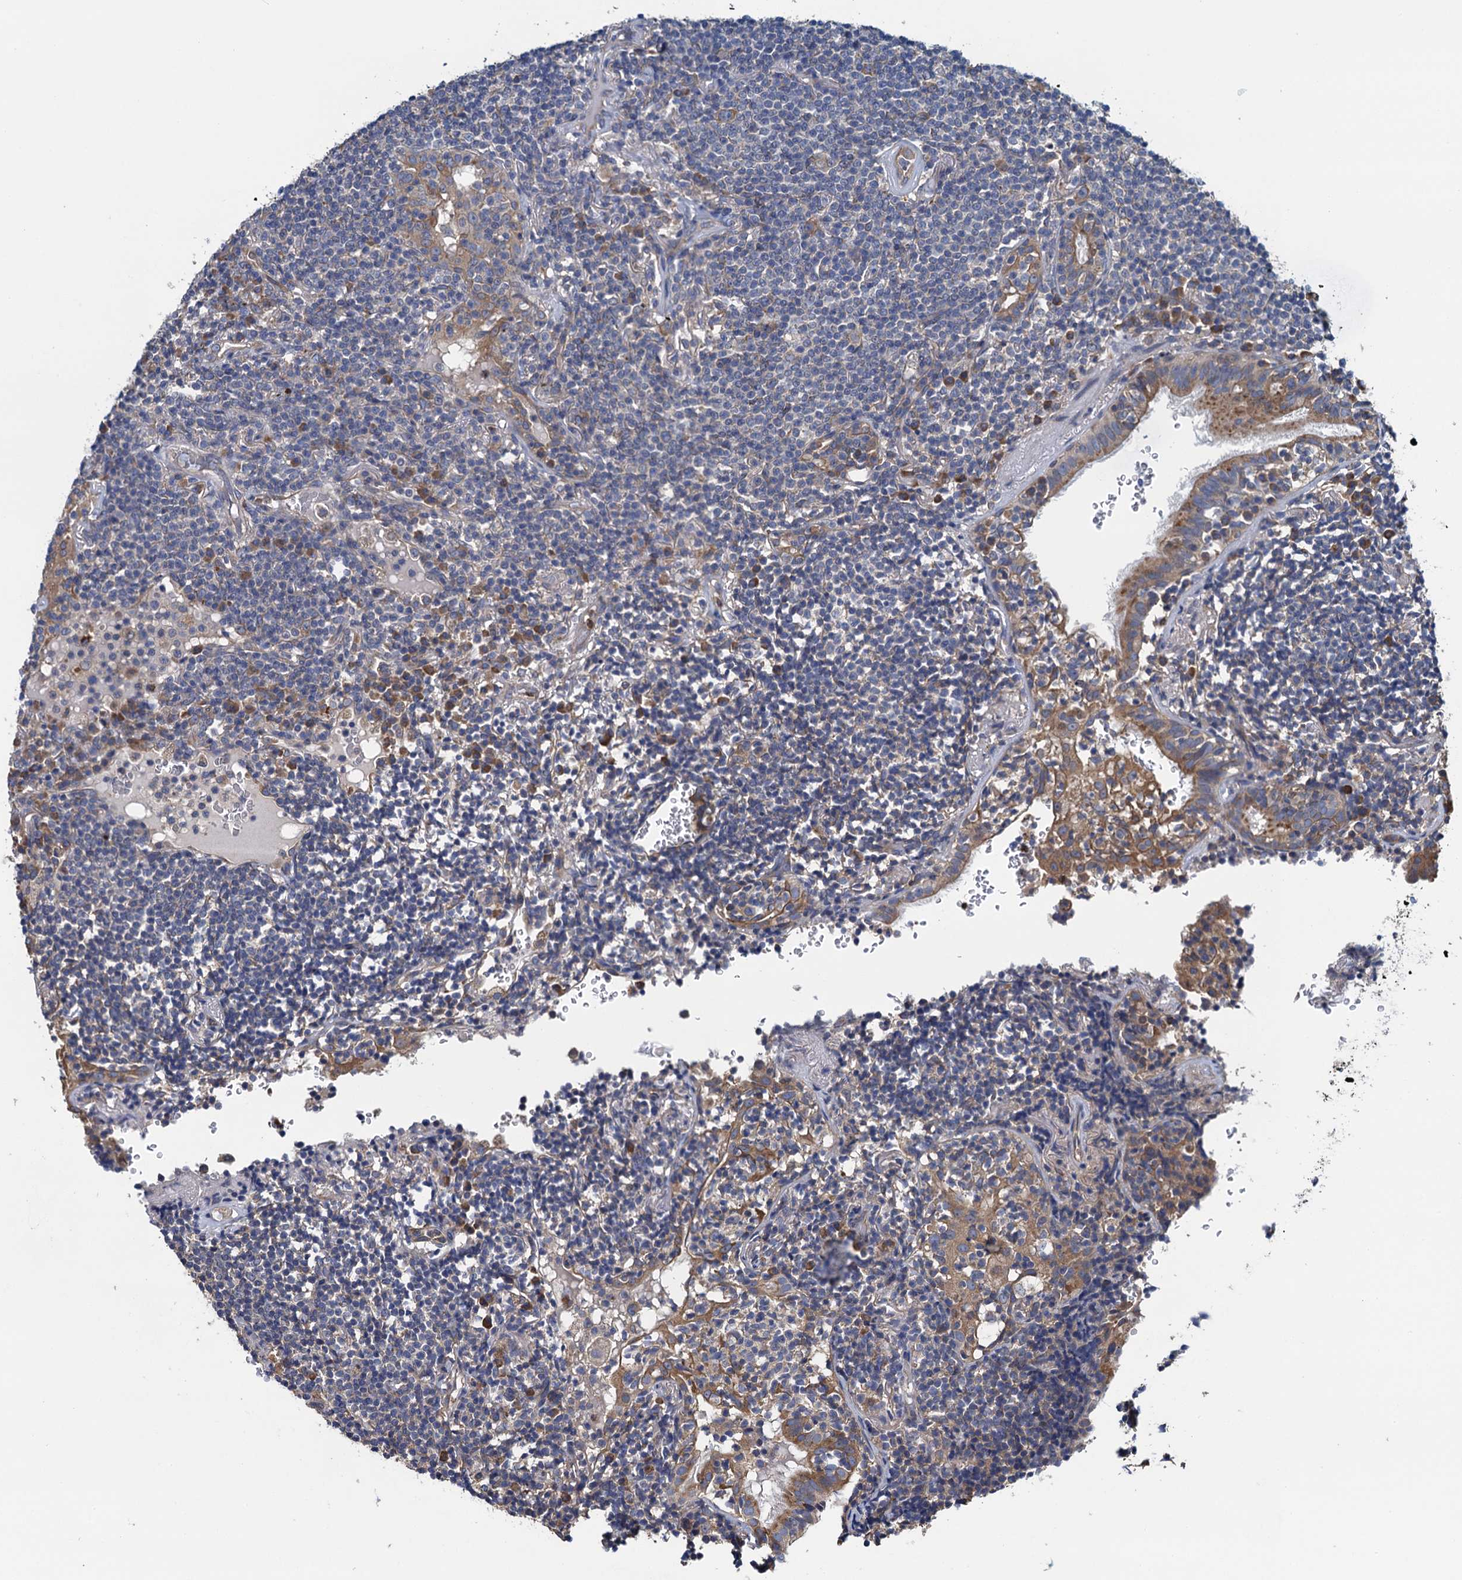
{"staining": {"intensity": "negative", "quantity": "none", "location": "none"}, "tissue": "lymphoma", "cell_type": "Tumor cells", "image_type": "cancer", "snomed": [{"axis": "morphology", "description": "Malignant lymphoma, non-Hodgkin's type, Low grade"}, {"axis": "topography", "description": "Lung"}], "caption": "This is a micrograph of immunohistochemistry staining of lymphoma, which shows no positivity in tumor cells.", "gene": "ADCY9", "patient": {"sex": "female", "age": 71}}